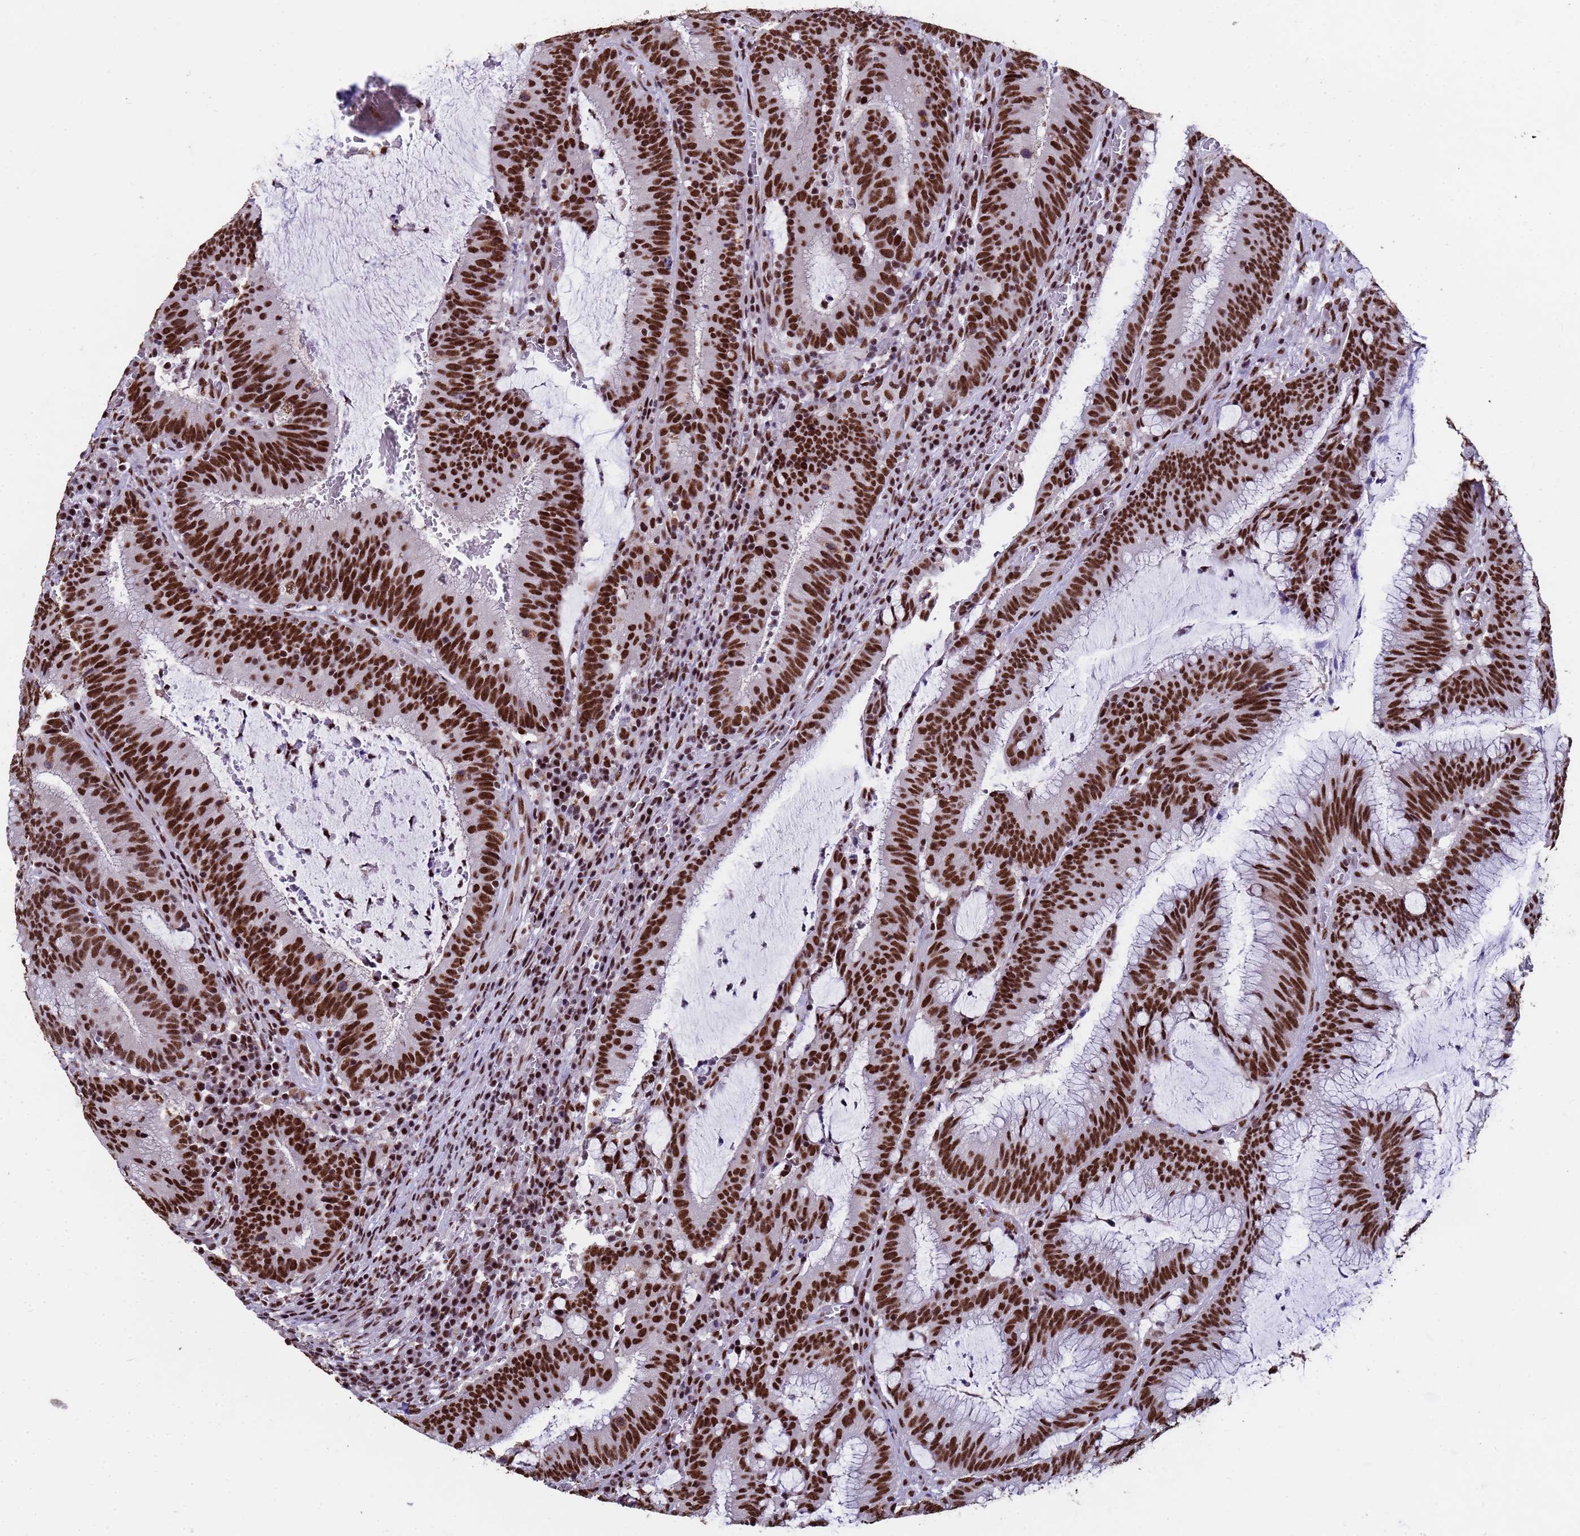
{"staining": {"intensity": "strong", "quantity": ">75%", "location": "nuclear"}, "tissue": "colorectal cancer", "cell_type": "Tumor cells", "image_type": "cancer", "snomed": [{"axis": "morphology", "description": "Adenocarcinoma, NOS"}, {"axis": "topography", "description": "Rectum"}], "caption": "Brown immunohistochemical staining in adenocarcinoma (colorectal) displays strong nuclear expression in about >75% of tumor cells.", "gene": "SF3B2", "patient": {"sex": "female", "age": 77}}